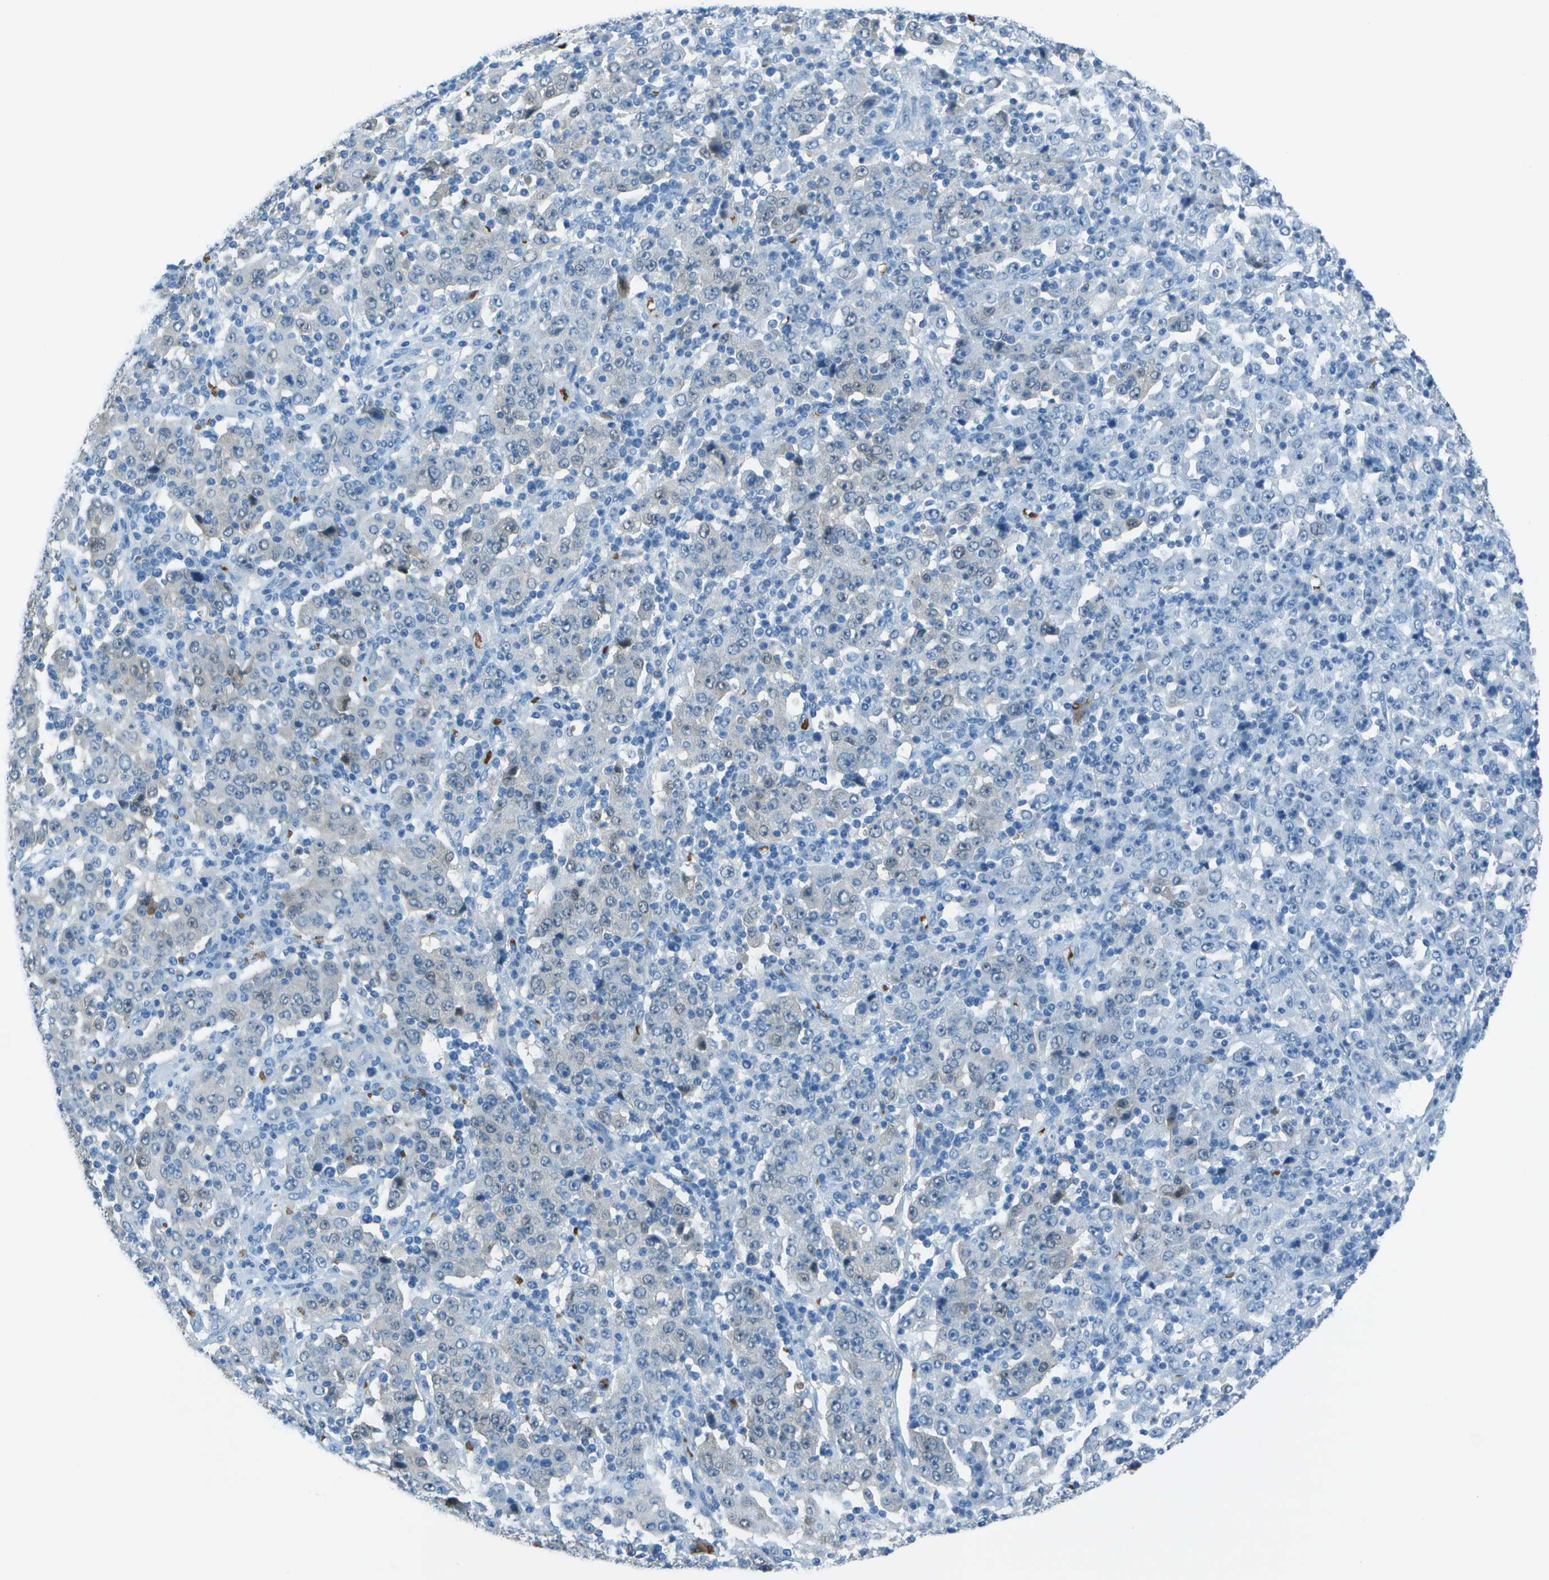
{"staining": {"intensity": "negative", "quantity": "none", "location": "none"}, "tissue": "stomach cancer", "cell_type": "Tumor cells", "image_type": "cancer", "snomed": [{"axis": "morphology", "description": "Normal tissue, NOS"}, {"axis": "morphology", "description": "Adenocarcinoma, NOS"}, {"axis": "topography", "description": "Stomach, upper"}, {"axis": "topography", "description": "Stomach"}], "caption": "Stomach cancer (adenocarcinoma) stained for a protein using IHC reveals no positivity tumor cells.", "gene": "ASL", "patient": {"sex": "male", "age": 59}}